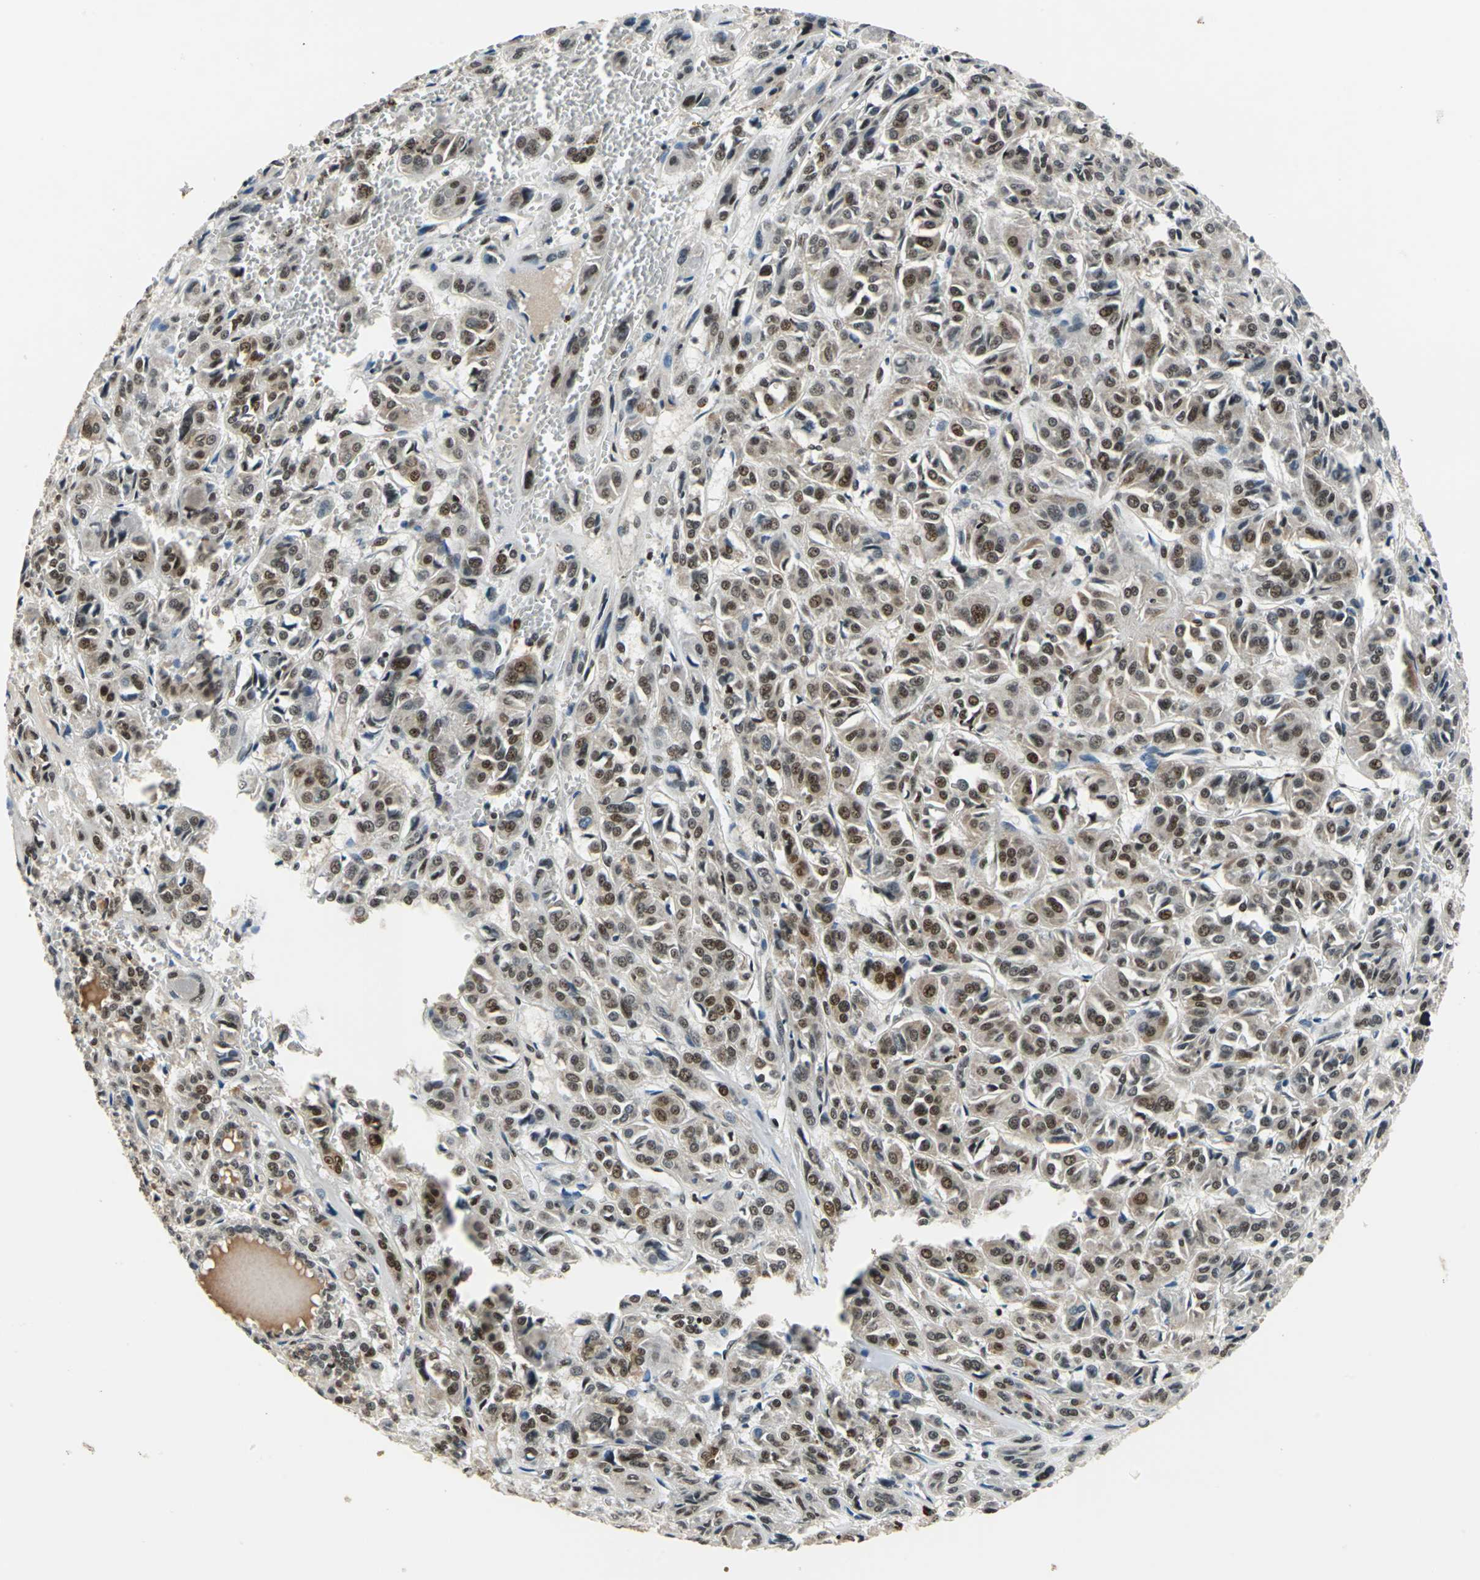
{"staining": {"intensity": "moderate", "quantity": "25%-75%", "location": "nuclear"}, "tissue": "thyroid cancer", "cell_type": "Tumor cells", "image_type": "cancer", "snomed": [{"axis": "morphology", "description": "Follicular adenoma carcinoma, NOS"}, {"axis": "topography", "description": "Thyroid gland"}], "caption": "Thyroid cancer stained with immunohistochemistry (IHC) exhibits moderate nuclear positivity in about 25%-75% of tumor cells. (DAB IHC with brightfield microscopy, high magnification).", "gene": "BCLAF1", "patient": {"sex": "female", "age": 71}}